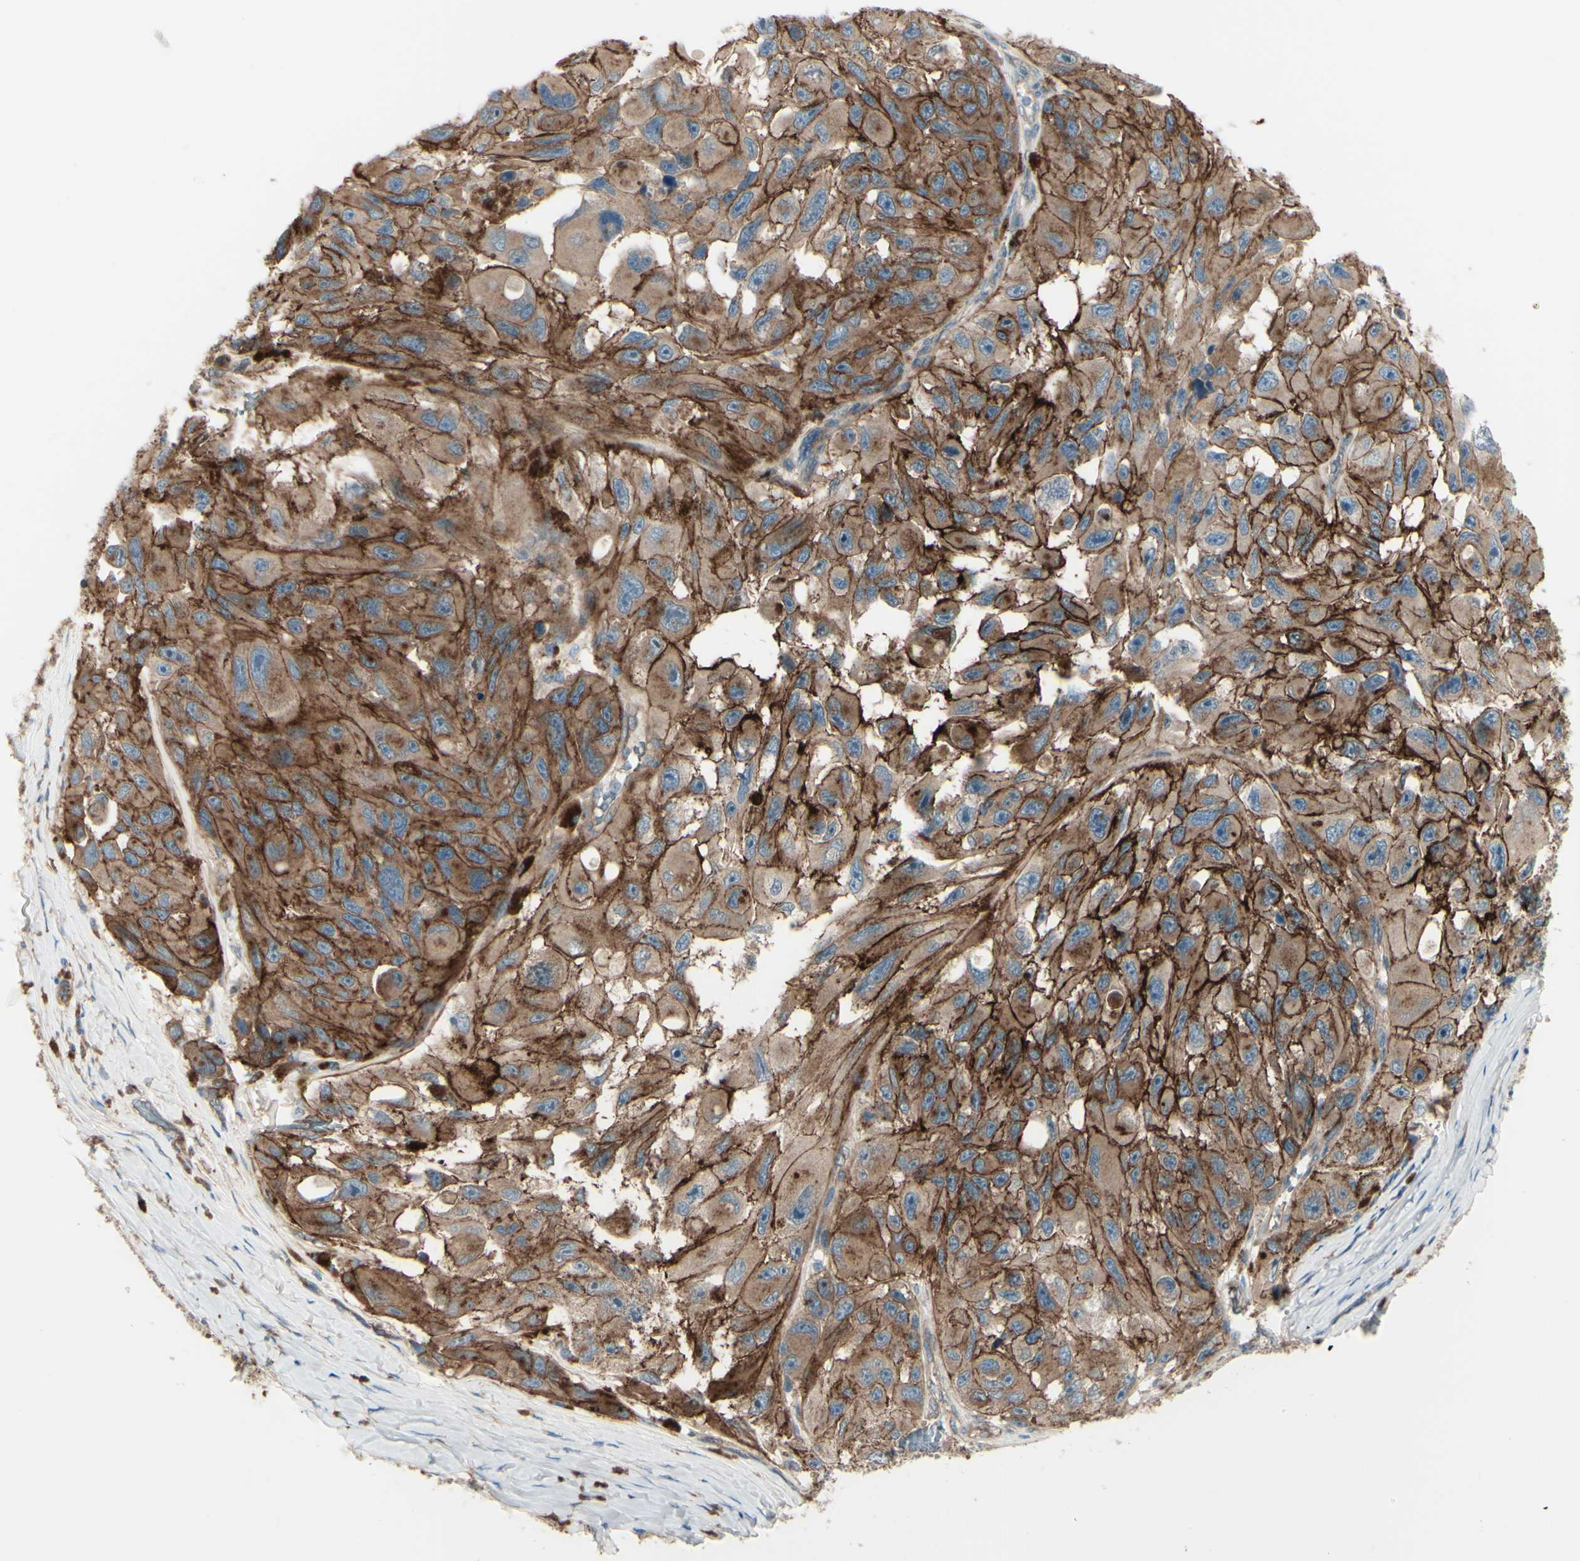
{"staining": {"intensity": "strong", "quantity": ">75%", "location": "cytoplasmic/membranous"}, "tissue": "melanoma", "cell_type": "Tumor cells", "image_type": "cancer", "snomed": [{"axis": "morphology", "description": "Malignant melanoma, NOS"}, {"axis": "topography", "description": "Skin"}], "caption": "Immunohistochemistry (IHC) of melanoma displays high levels of strong cytoplasmic/membranous staining in about >75% of tumor cells.", "gene": "PCDHGA2", "patient": {"sex": "female", "age": 73}}